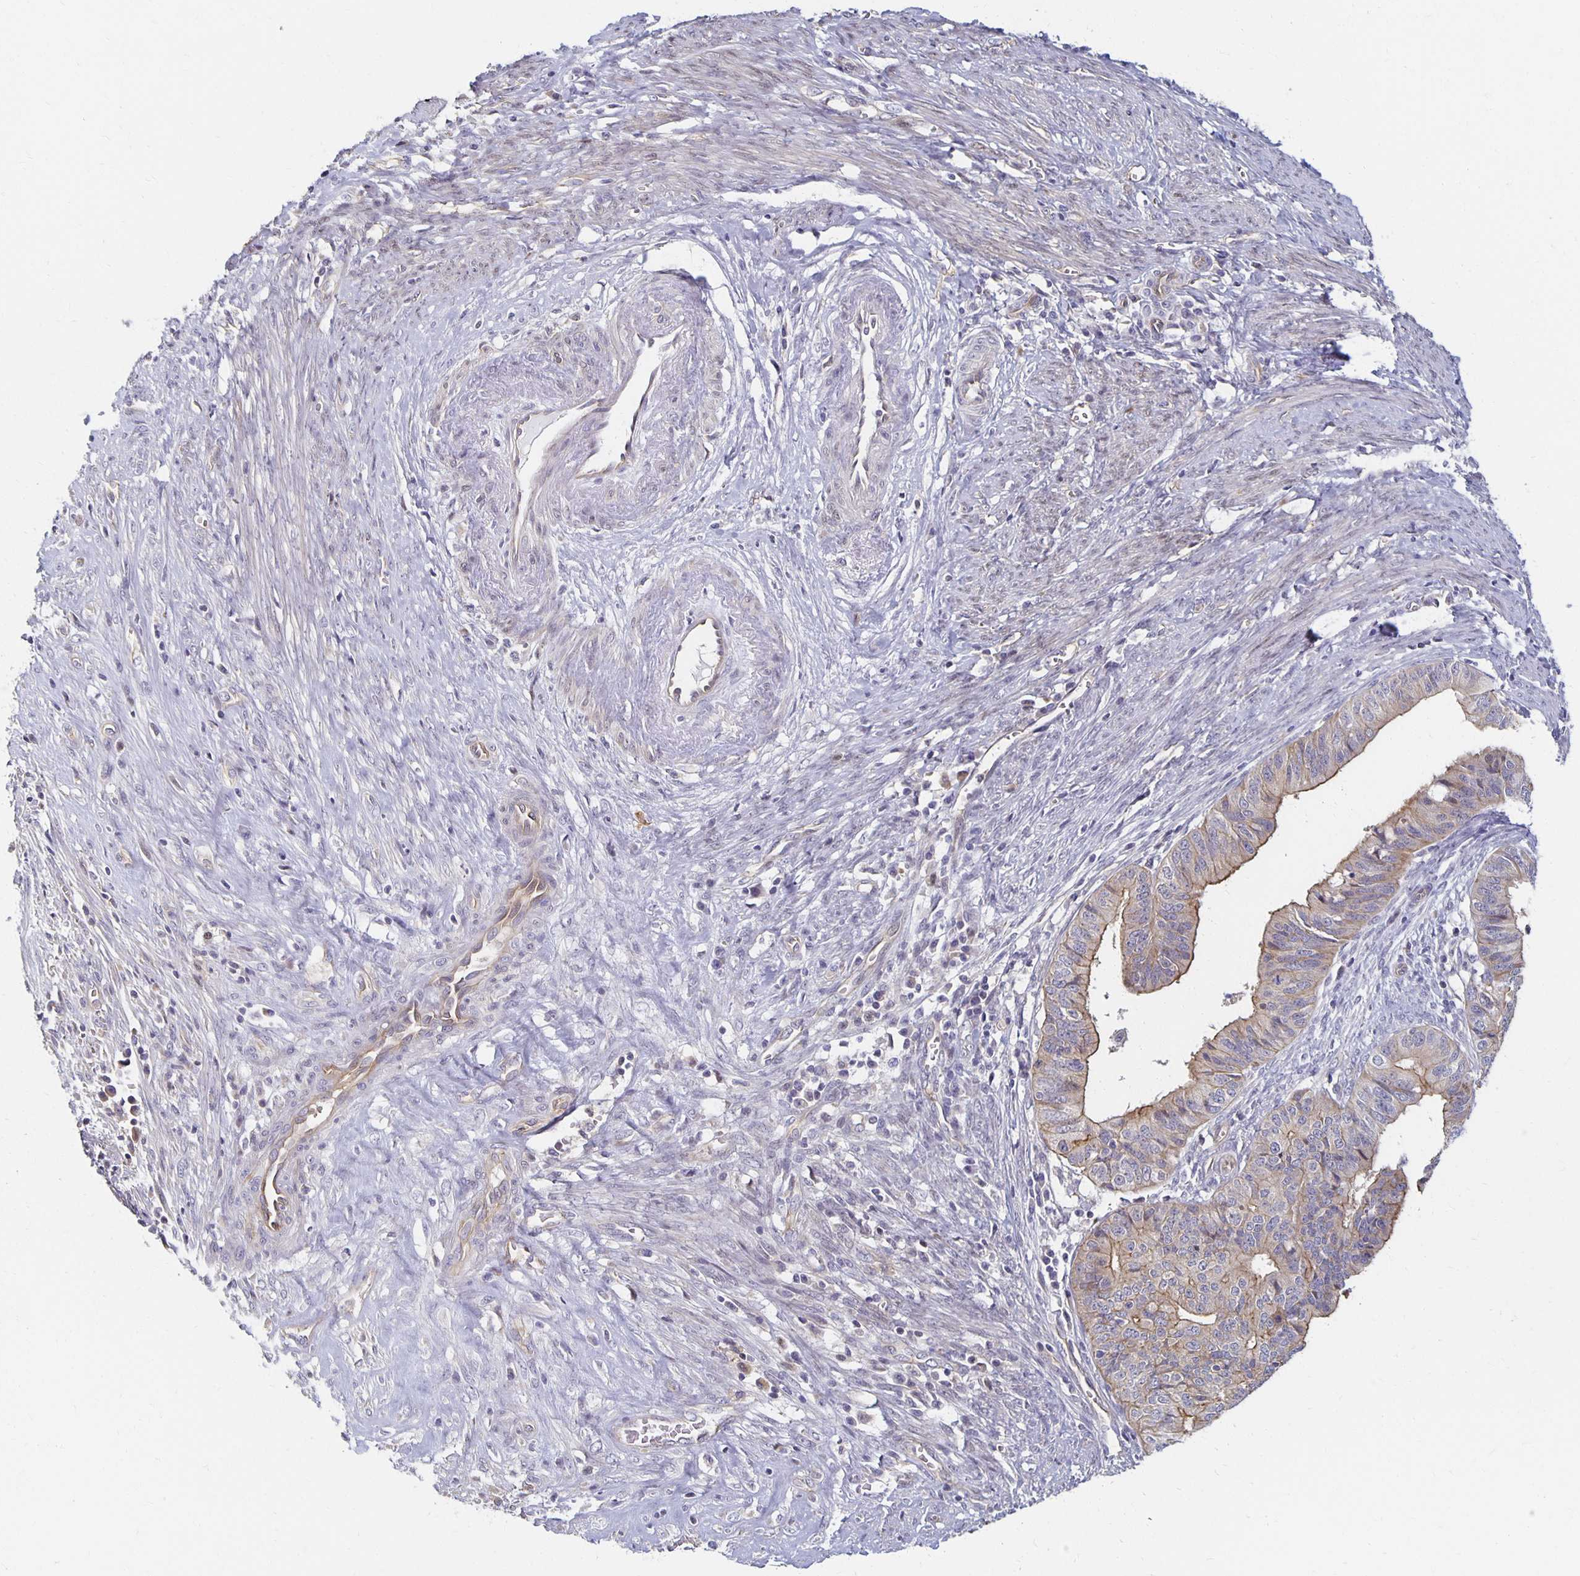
{"staining": {"intensity": "weak", "quantity": "25%-75%", "location": "cytoplasmic/membranous"}, "tissue": "endometrial cancer", "cell_type": "Tumor cells", "image_type": "cancer", "snomed": [{"axis": "morphology", "description": "Adenocarcinoma, NOS"}, {"axis": "topography", "description": "Endometrium"}], "caption": "DAB (3,3'-diaminobenzidine) immunohistochemical staining of endometrial cancer reveals weak cytoplasmic/membranous protein positivity in approximately 25%-75% of tumor cells.", "gene": "SORL1", "patient": {"sex": "female", "age": 65}}